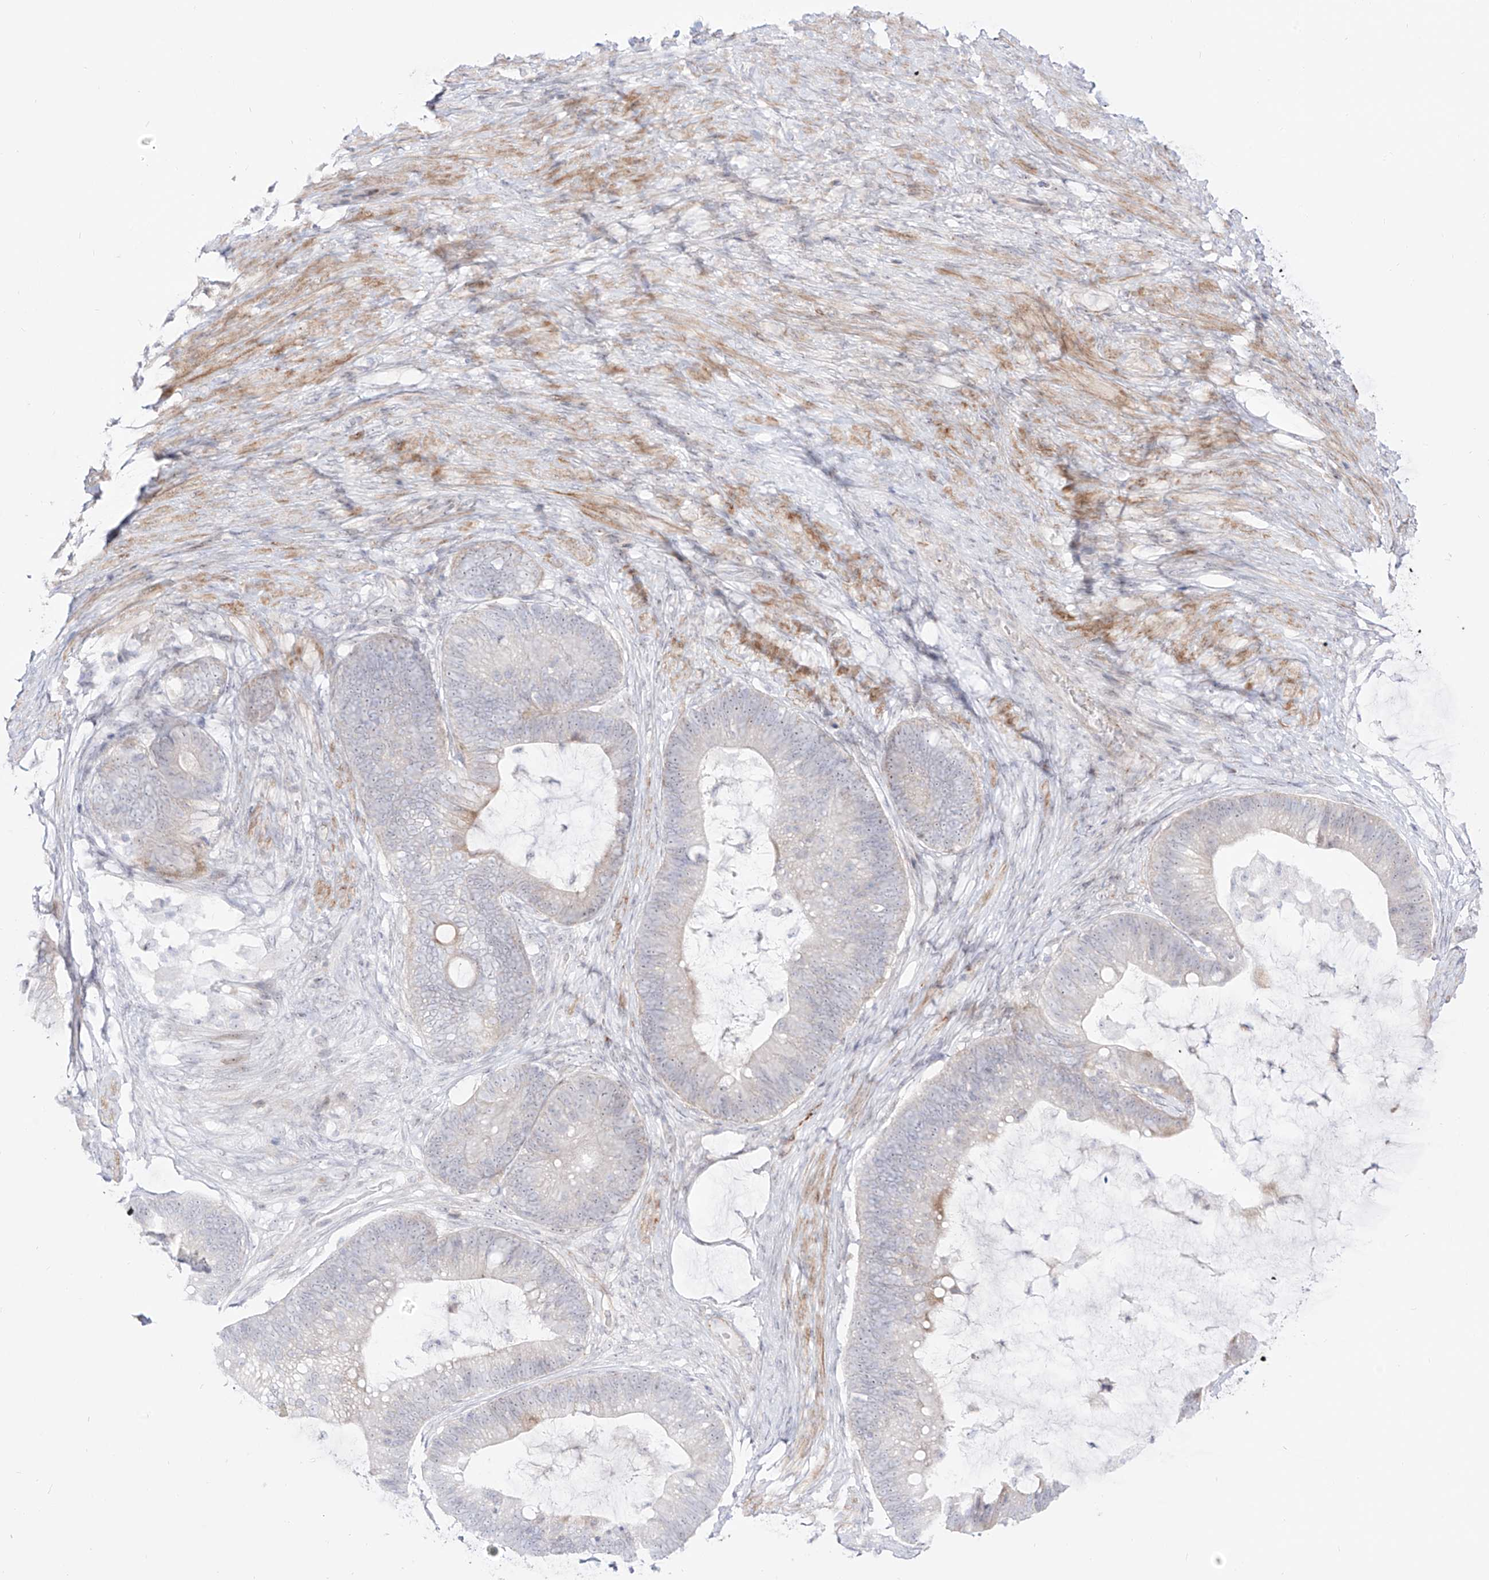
{"staining": {"intensity": "weak", "quantity": "<25%", "location": "cytoplasmic/membranous"}, "tissue": "ovarian cancer", "cell_type": "Tumor cells", "image_type": "cancer", "snomed": [{"axis": "morphology", "description": "Cystadenocarcinoma, mucinous, NOS"}, {"axis": "topography", "description": "Ovary"}], "caption": "Ovarian mucinous cystadenocarcinoma stained for a protein using IHC reveals no expression tumor cells.", "gene": "ZNF180", "patient": {"sex": "female", "age": 61}}